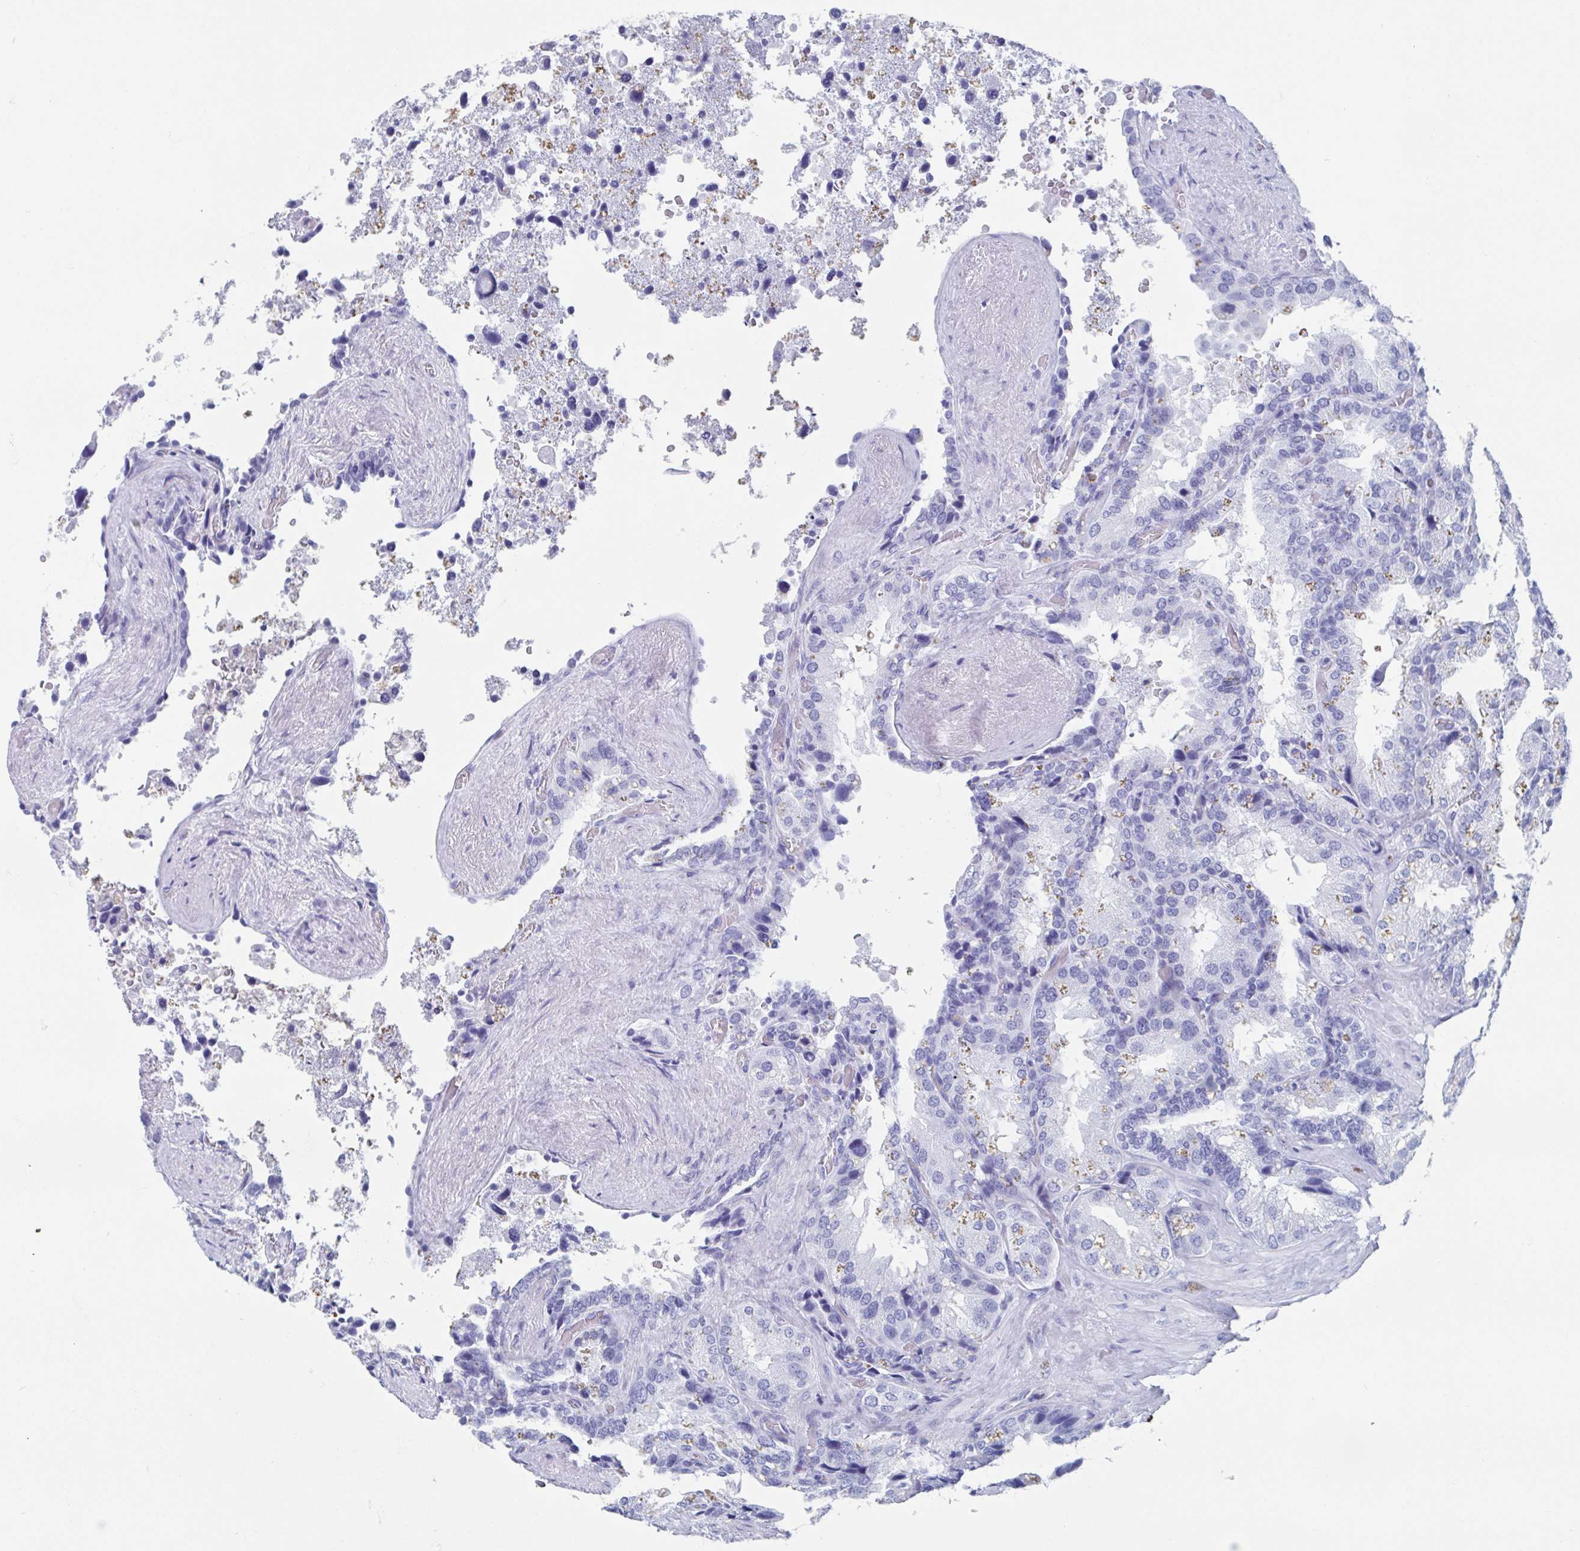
{"staining": {"intensity": "negative", "quantity": "none", "location": "none"}, "tissue": "seminal vesicle", "cell_type": "Glandular cells", "image_type": "normal", "snomed": [{"axis": "morphology", "description": "Normal tissue, NOS"}, {"axis": "topography", "description": "Seminal veicle"}], "caption": "This is a photomicrograph of IHC staining of normal seminal vesicle, which shows no expression in glandular cells.", "gene": "HDGFL1", "patient": {"sex": "male", "age": 60}}